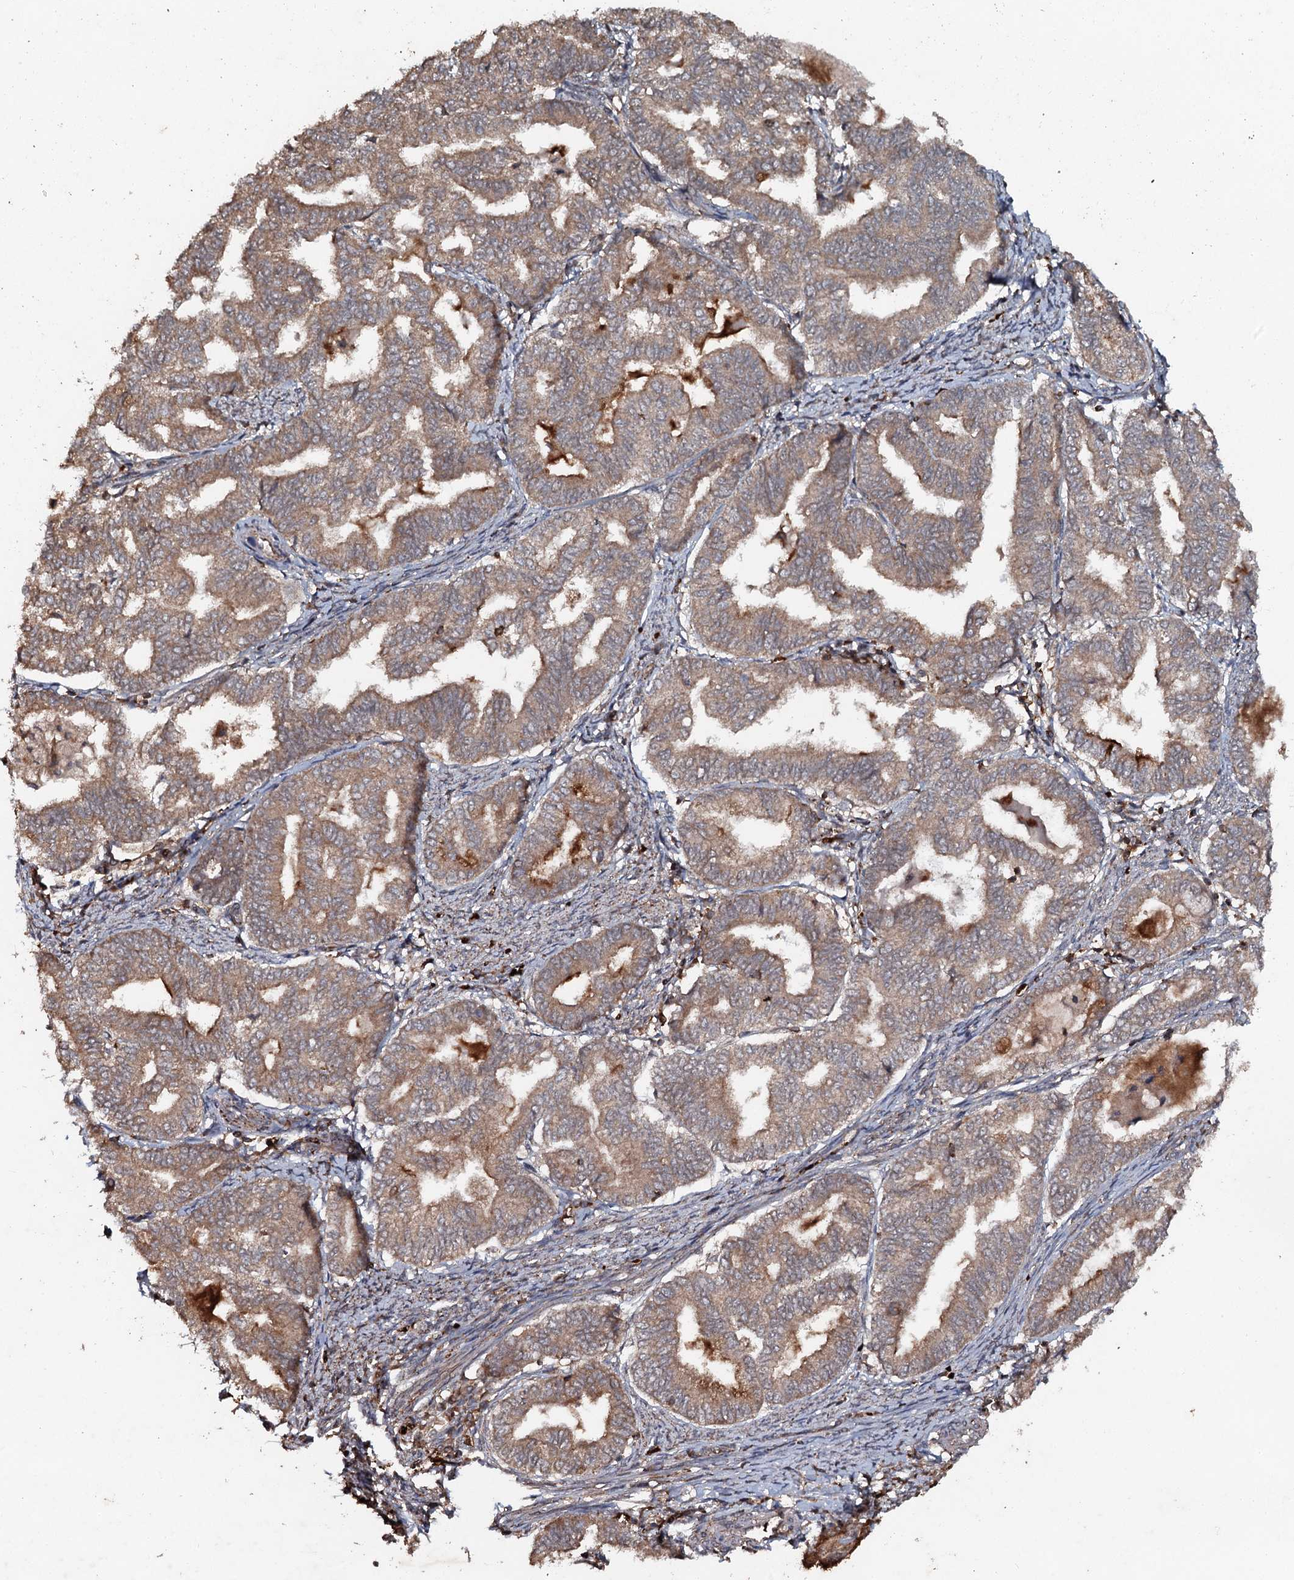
{"staining": {"intensity": "moderate", "quantity": "25%-75%", "location": "cytoplasmic/membranous"}, "tissue": "endometrial cancer", "cell_type": "Tumor cells", "image_type": "cancer", "snomed": [{"axis": "morphology", "description": "Adenocarcinoma, NOS"}, {"axis": "topography", "description": "Endometrium"}], "caption": "This is an image of immunohistochemistry staining of endometrial cancer (adenocarcinoma), which shows moderate positivity in the cytoplasmic/membranous of tumor cells.", "gene": "ADGRG3", "patient": {"sex": "female", "age": 79}}